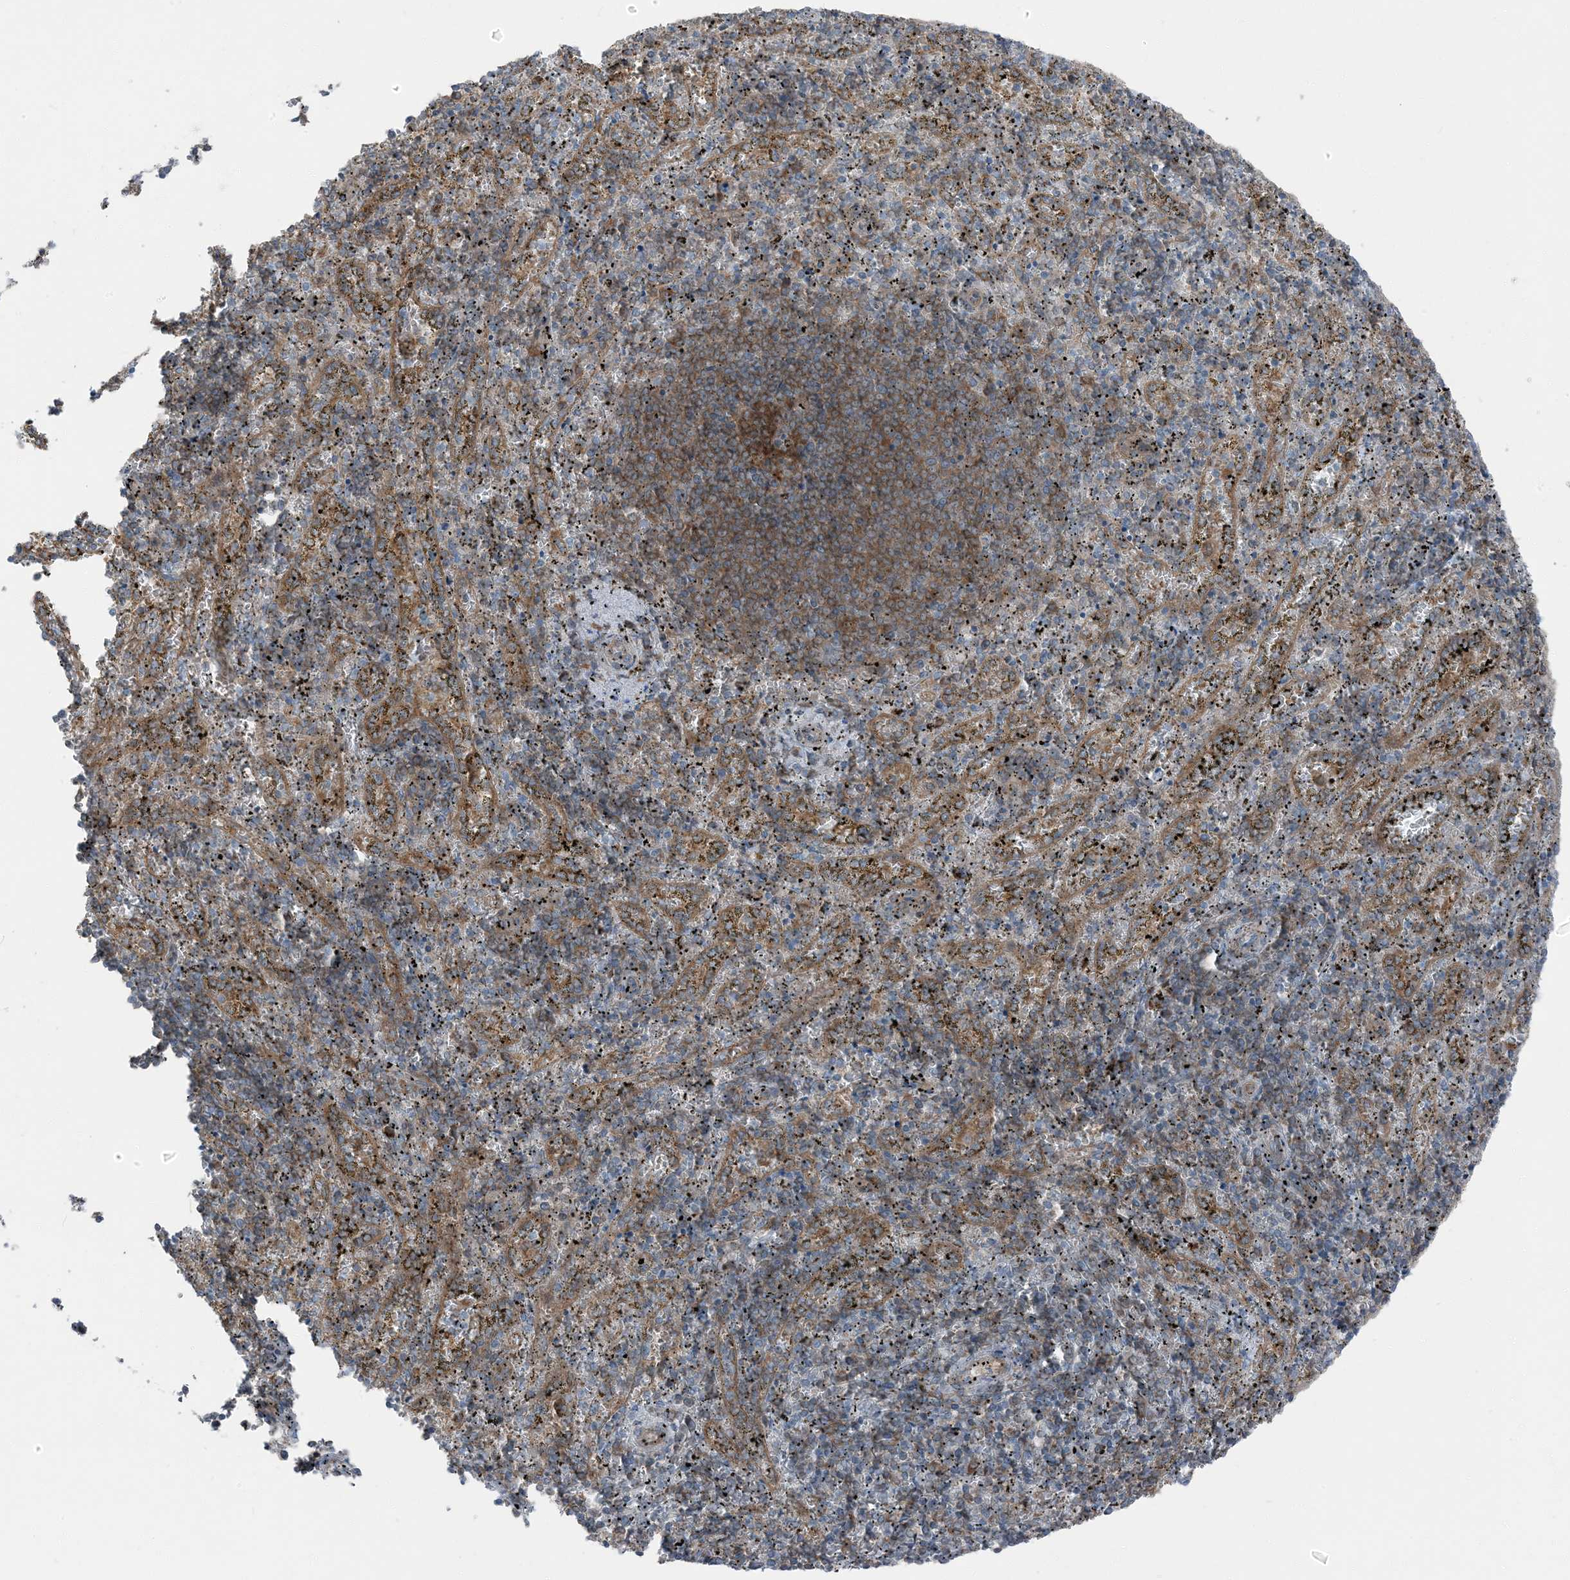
{"staining": {"intensity": "negative", "quantity": "none", "location": "none"}, "tissue": "spleen", "cell_type": "Cells in red pulp", "image_type": "normal", "snomed": [{"axis": "morphology", "description": "Normal tissue, NOS"}, {"axis": "topography", "description": "Spleen"}], "caption": "Immunohistochemical staining of benign human spleen shows no significant staining in cells in red pulp.", "gene": "RAB3GAP1", "patient": {"sex": "male", "age": 11}}